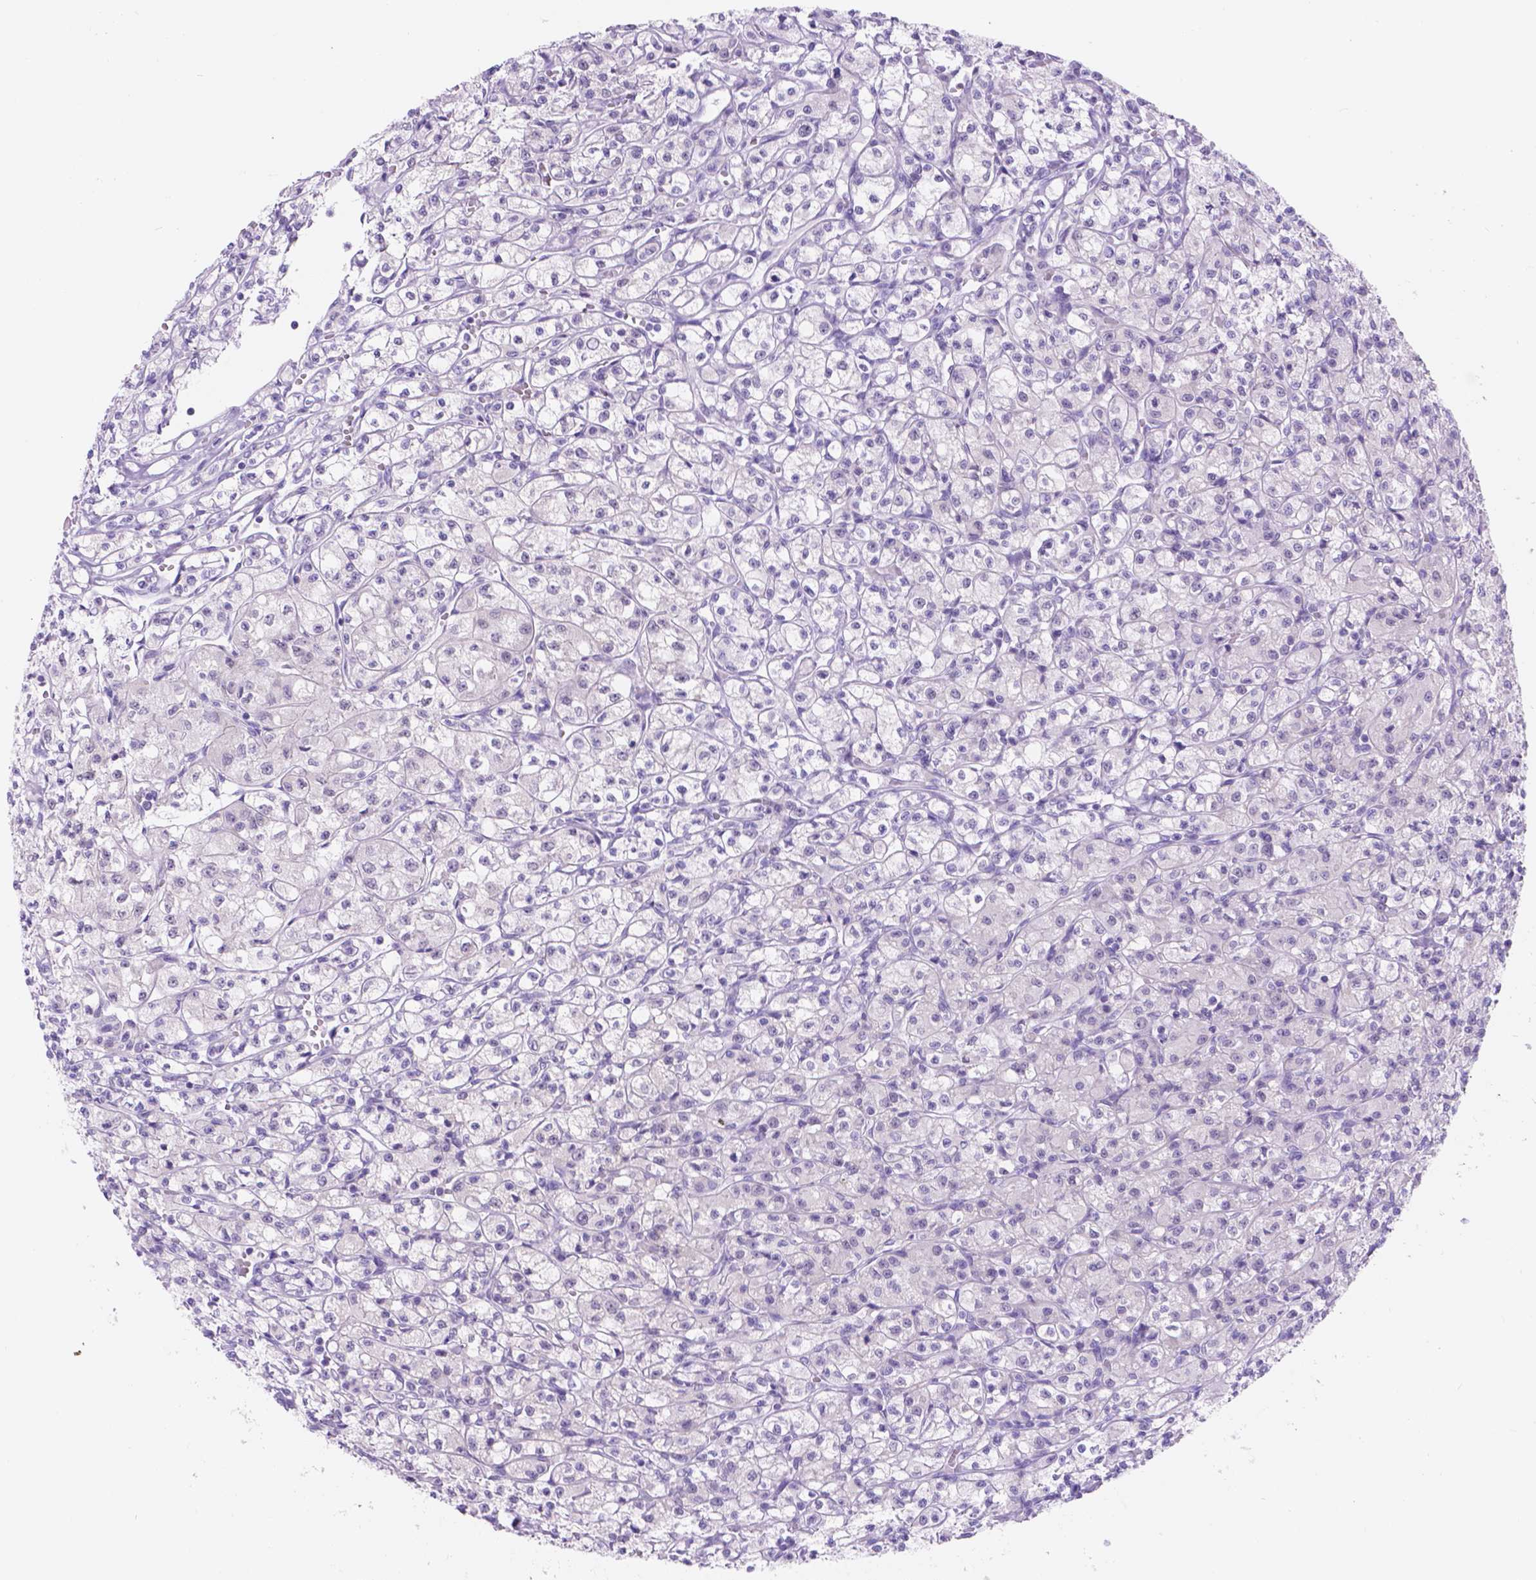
{"staining": {"intensity": "negative", "quantity": "none", "location": "none"}, "tissue": "renal cancer", "cell_type": "Tumor cells", "image_type": "cancer", "snomed": [{"axis": "morphology", "description": "Adenocarcinoma, NOS"}, {"axis": "topography", "description": "Kidney"}], "caption": "Tumor cells are negative for brown protein staining in renal cancer (adenocarcinoma).", "gene": "DCC", "patient": {"sex": "female", "age": 70}}